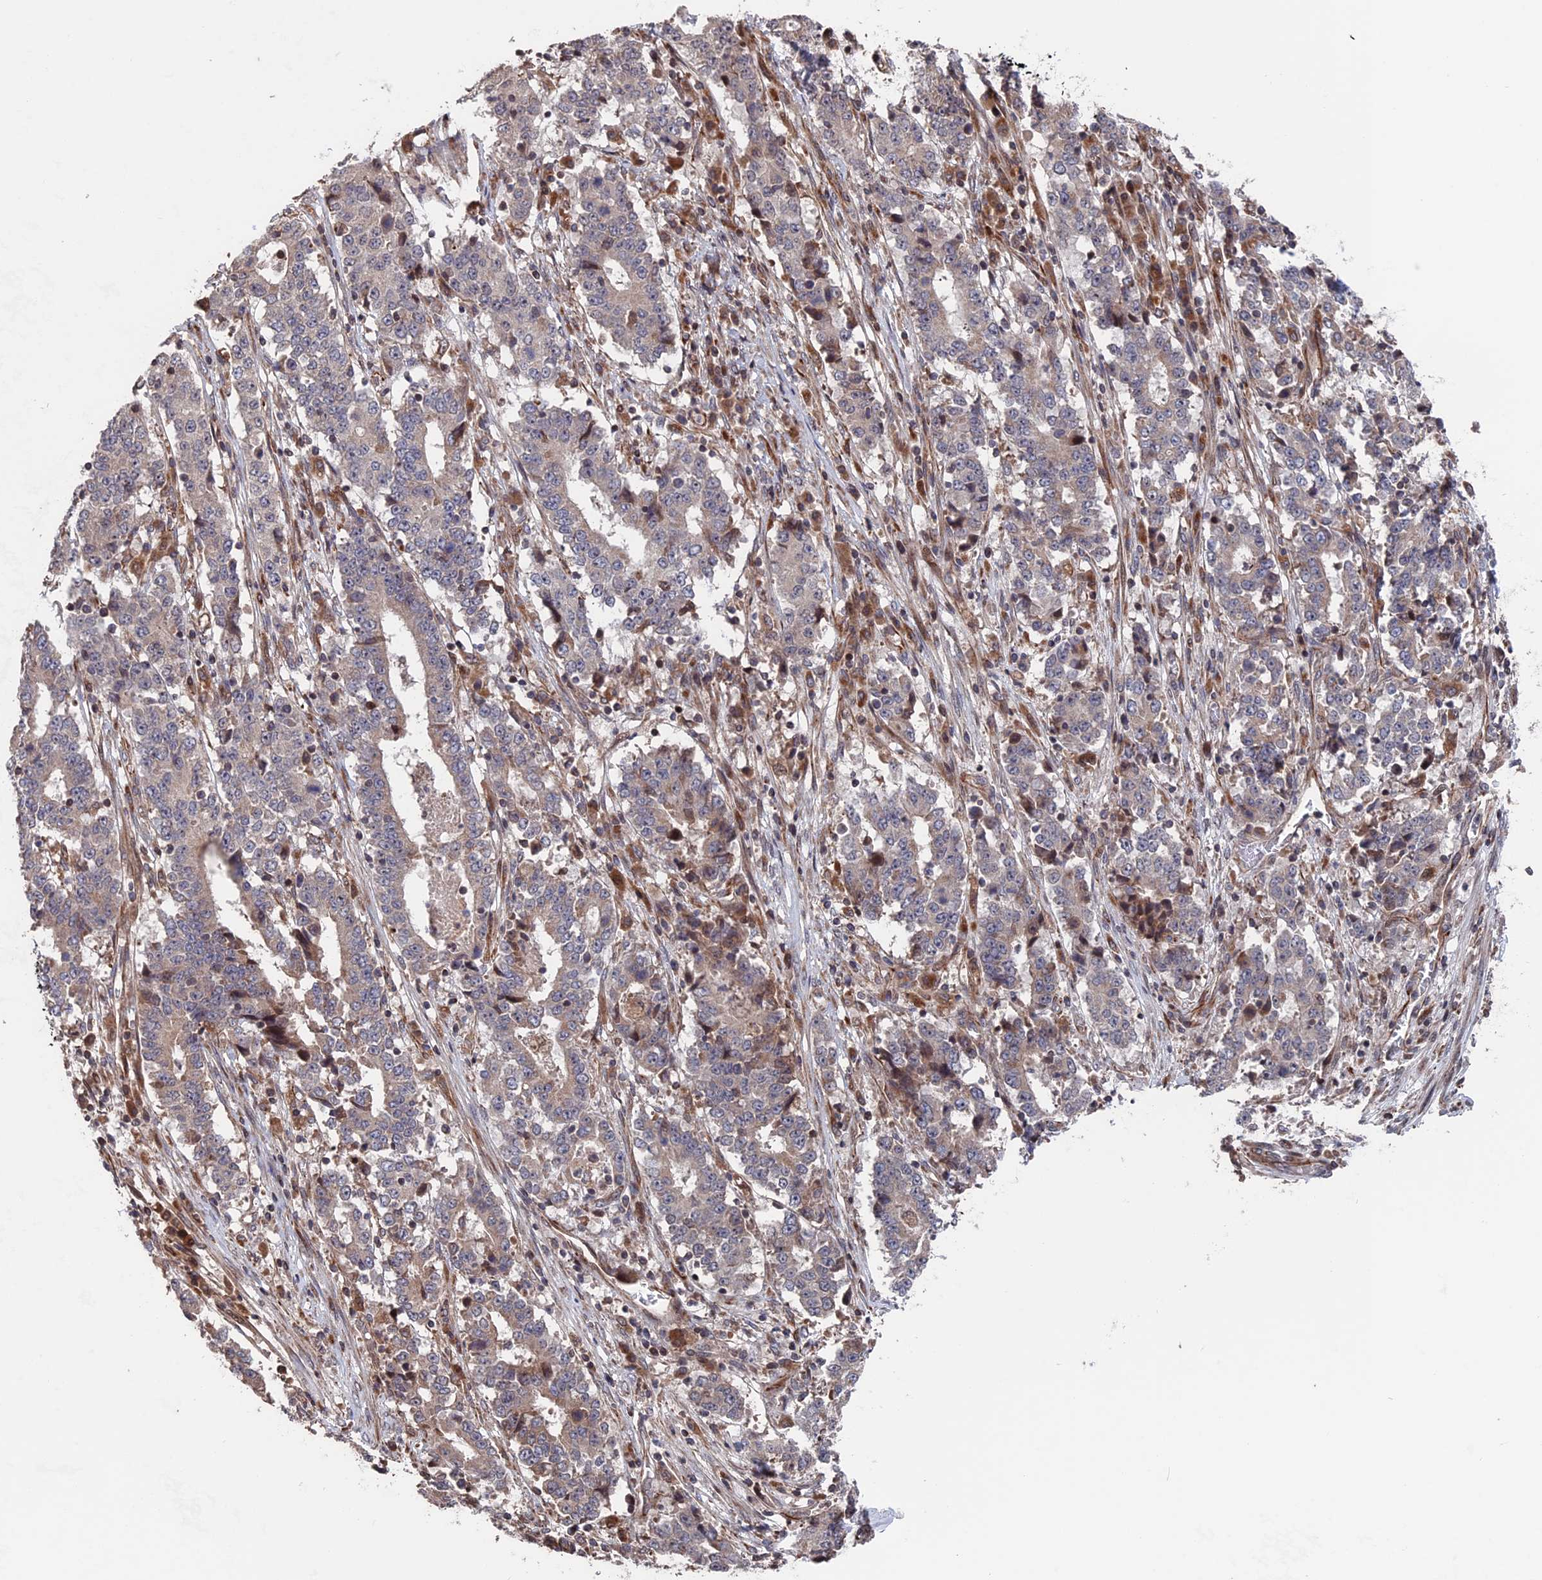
{"staining": {"intensity": "weak", "quantity": "<25%", "location": "cytoplasmic/membranous"}, "tissue": "stomach cancer", "cell_type": "Tumor cells", "image_type": "cancer", "snomed": [{"axis": "morphology", "description": "Adenocarcinoma, NOS"}, {"axis": "topography", "description": "Stomach"}], "caption": "Immunohistochemistry micrograph of neoplastic tissue: human stomach cancer (adenocarcinoma) stained with DAB demonstrates no significant protein positivity in tumor cells. (DAB (3,3'-diaminobenzidine) immunohistochemistry (IHC) with hematoxylin counter stain).", "gene": "PLA2G15", "patient": {"sex": "male", "age": 59}}